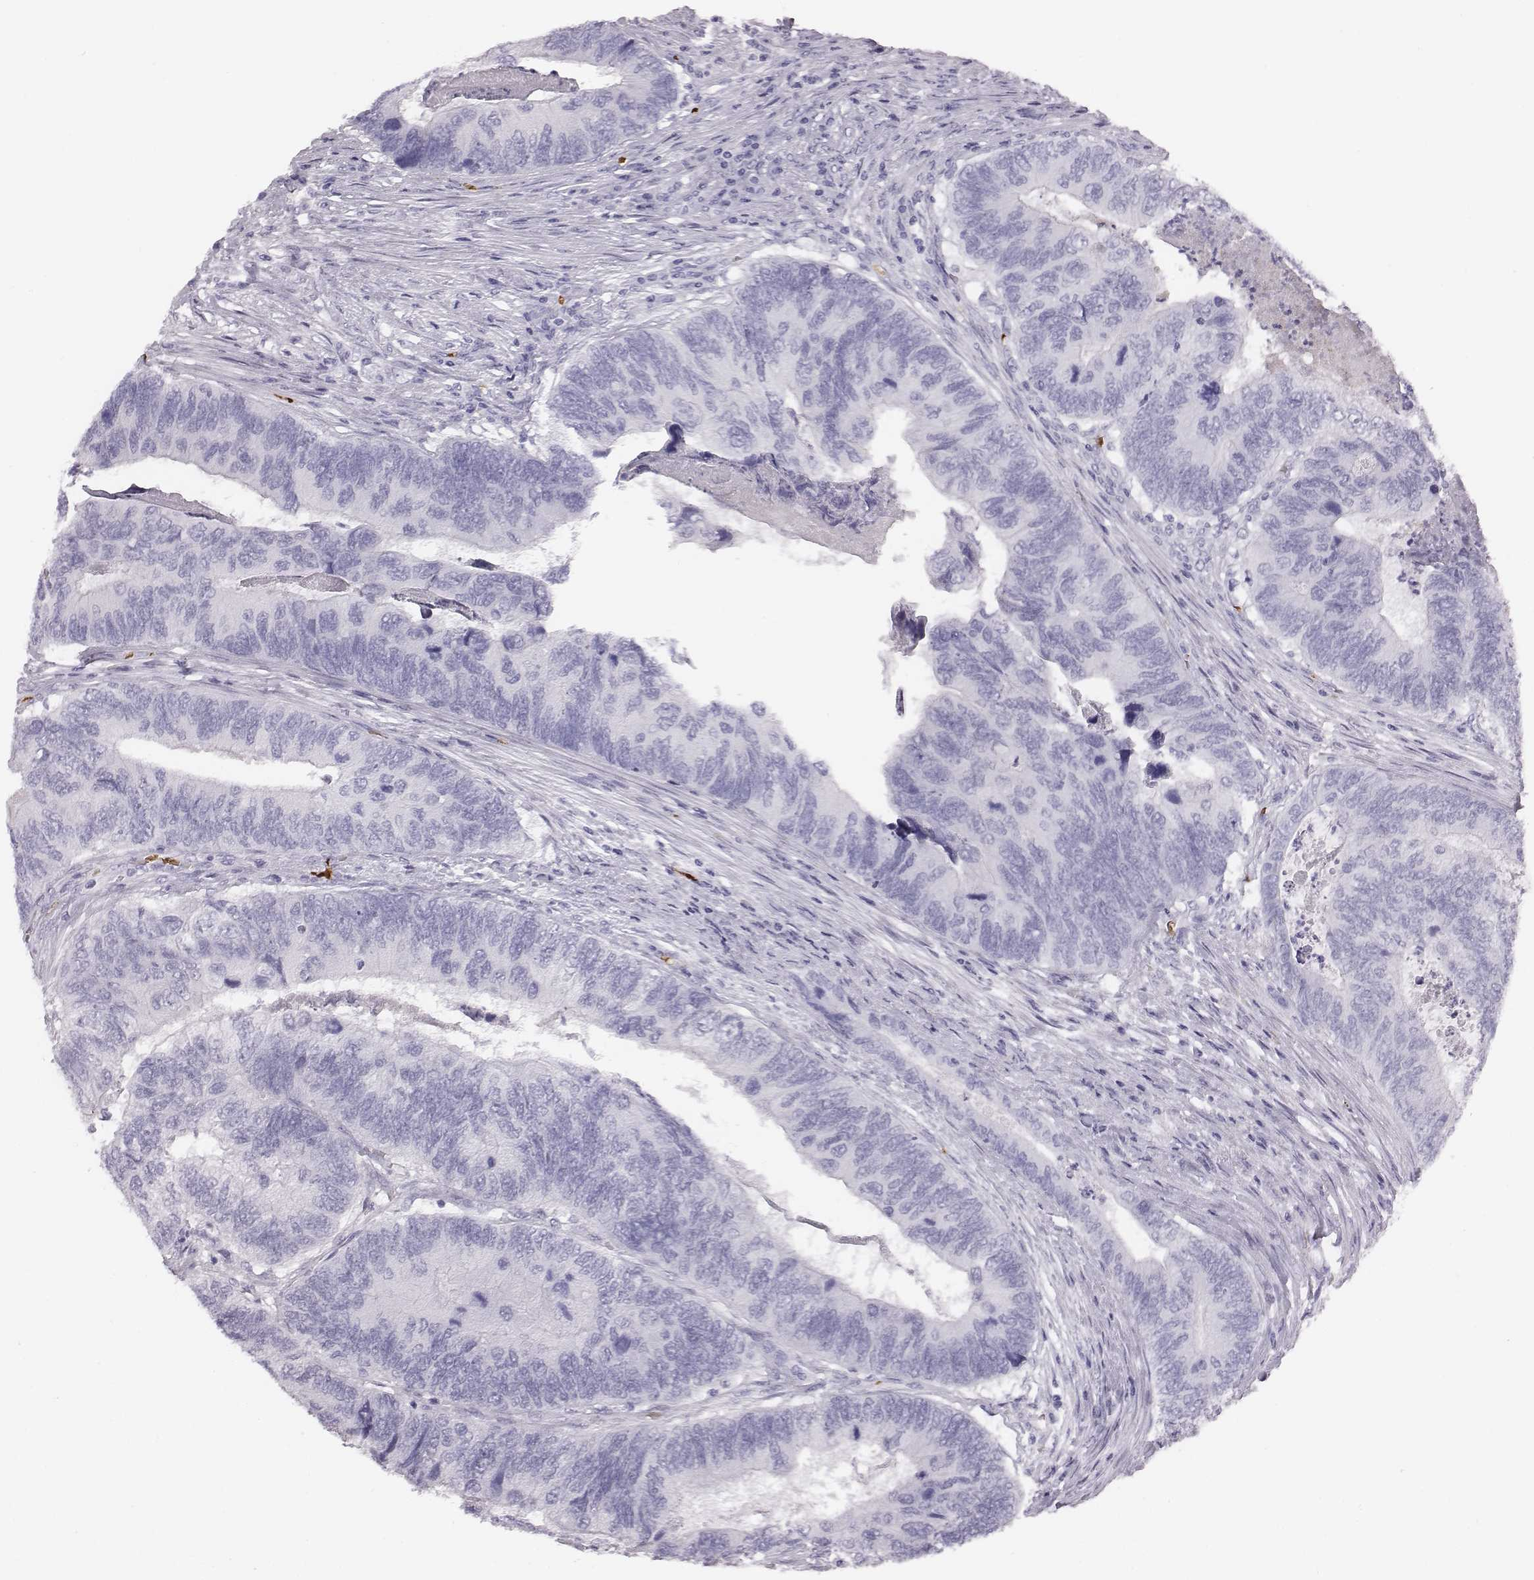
{"staining": {"intensity": "negative", "quantity": "none", "location": "none"}, "tissue": "colorectal cancer", "cell_type": "Tumor cells", "image_type": "cancer", "snomed": [{"axis": "morphology", "description": "Adenocarcinoma, NOS"}, {"axis": "topography", "description": "Colon"}], "caption": "Micrograph shows no significant protein expression in tumor cells of colorectal cancer (adenocarcinoma).", "gene": "HBZ", "patient": {"sex": "female", "age": 67}}